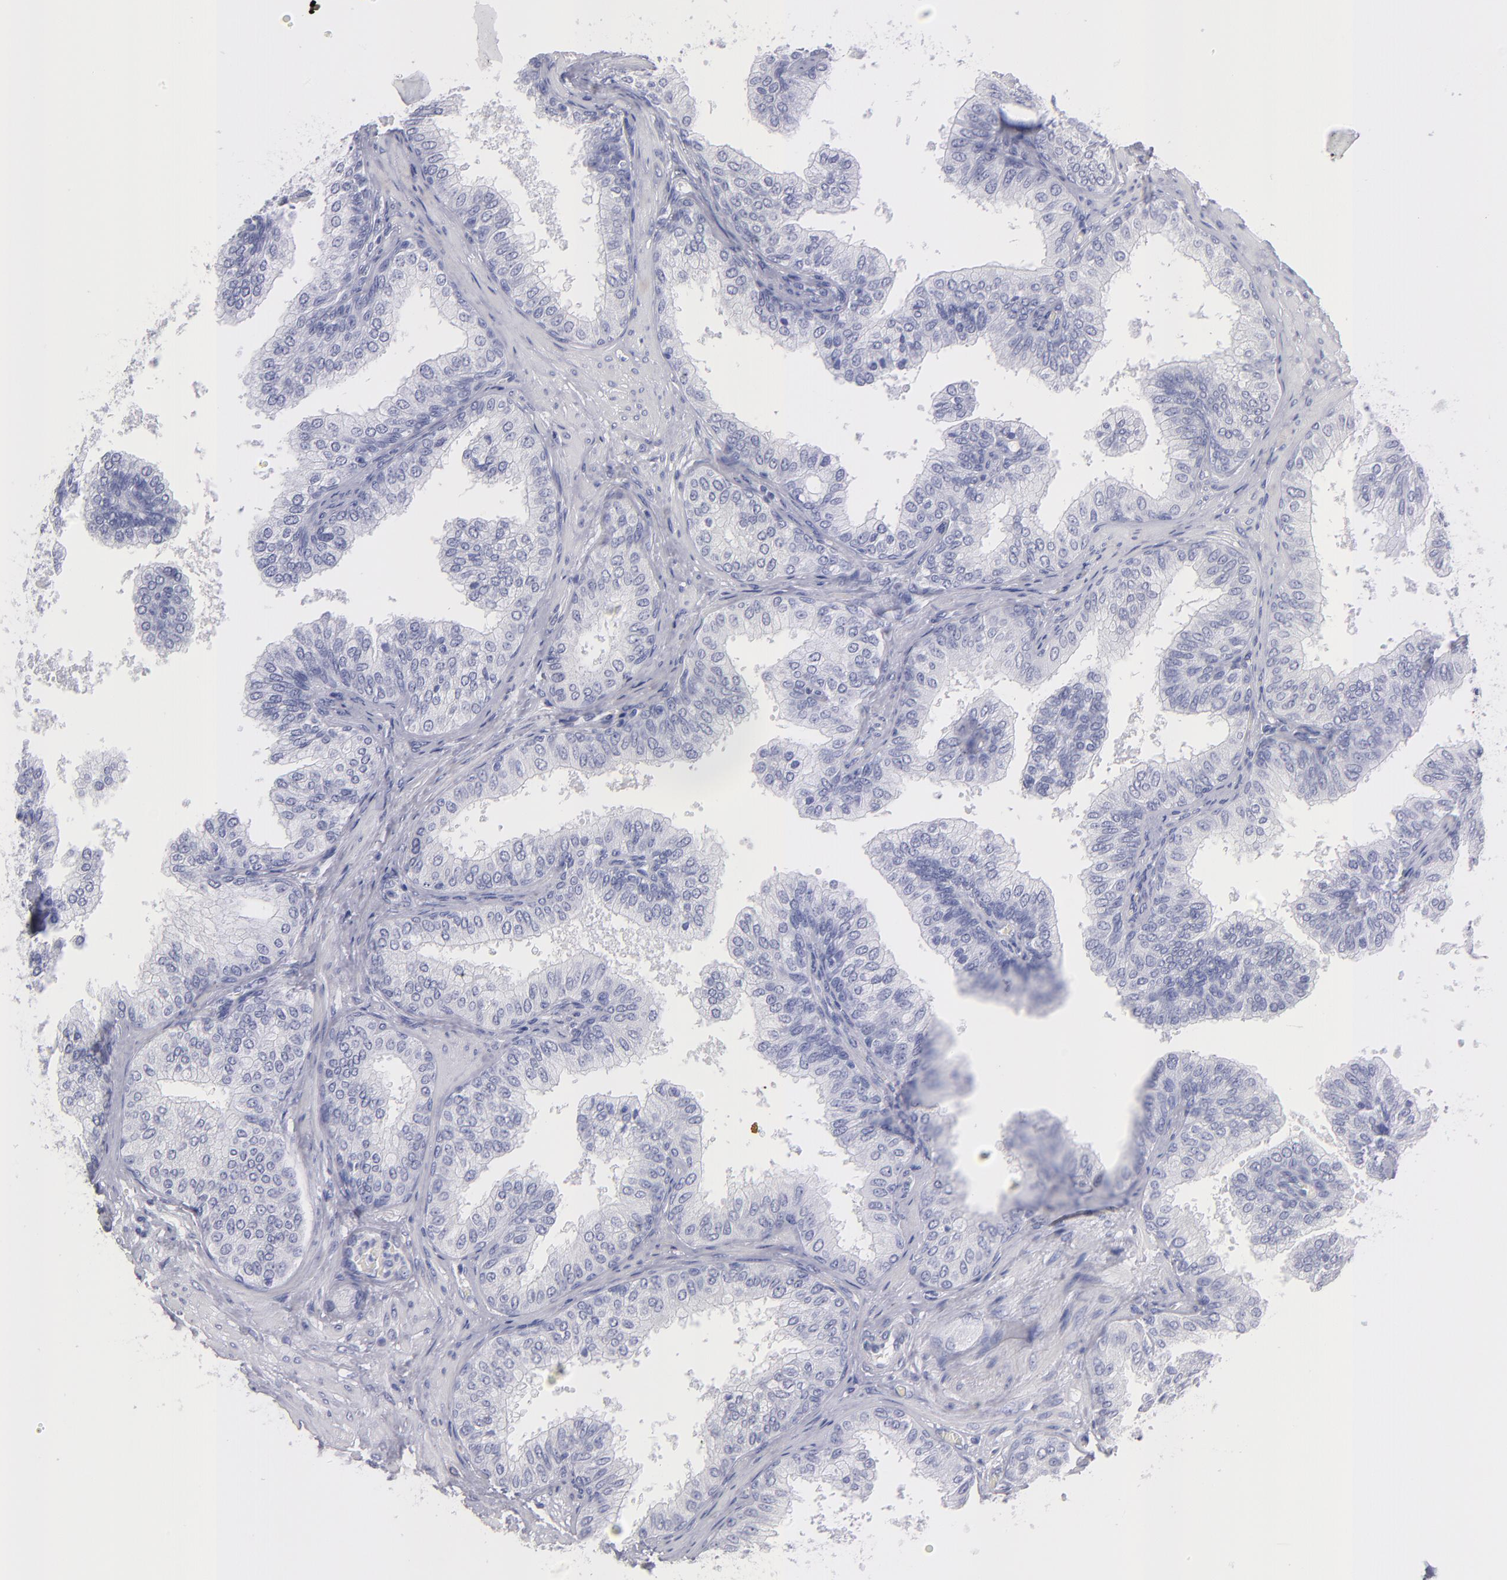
{"staining": {"intensity": "negative", "quantity": "none", "location": "none"}, "tissue": "prostate", "cell_type": "Glandular cells", "image_type": "normal", "snomed": [{"axis": "morphology", "description": "Normal tissue, NOS"}, {"axis": "topography", "description": "Prostate"}], "caption": "IHC photomicrograph of benign prostate: prostate stained with DAB (3,3'-diaminobenzidine) exhibits no significant protein expression in glandular cells. Brightfield microscopy of immunohistochemistry (IHC) stained with DAB (3,3'-diaminobenzidine) (brown) and hematoxylin (blue), captured at high magnification.", "gene": "MB", "patient": {"sex": "male", "age": 60}}